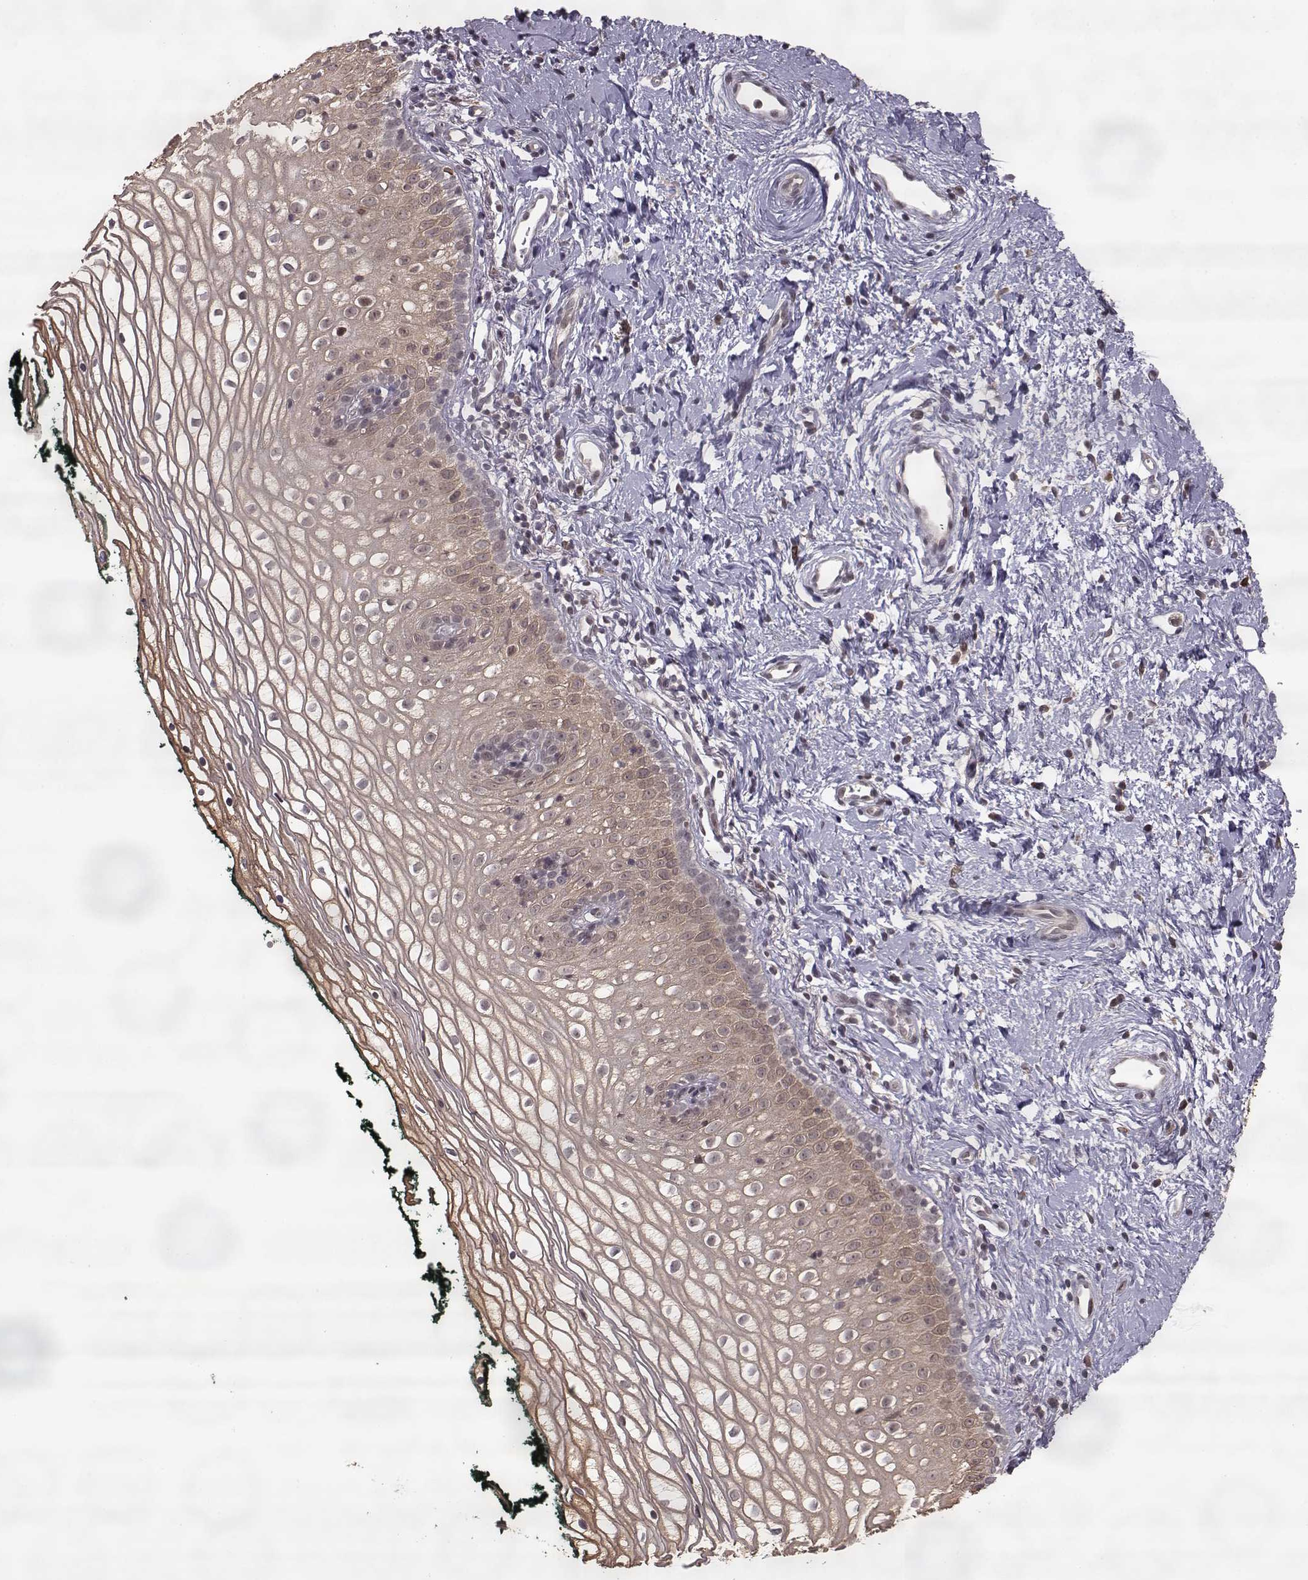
{"staining": {"intensity": "moderate", "quantity": ">75%", "location": "cytoplasmic/membranous"}, "tissue": "vagina", "cell_type": "Squamous epithelial cells", "image_type": "normal", "snomed": [{"axis": "morphology", "description": "Normal tissue, NOS"}, {"axis": "topography", "description": "Vagina"}], "caption": "IHC micrograph of unremarkable vagina: vagina stained using IHC displays medium levels of moderate protein expression localized specifically in the cytoplasmic/membranous of squamous epithelial cells, appearing as a cytoplasmic/membranous brown color.", "gene": "ELOVL5", "patient": {"sex": "female", "age": 47}}